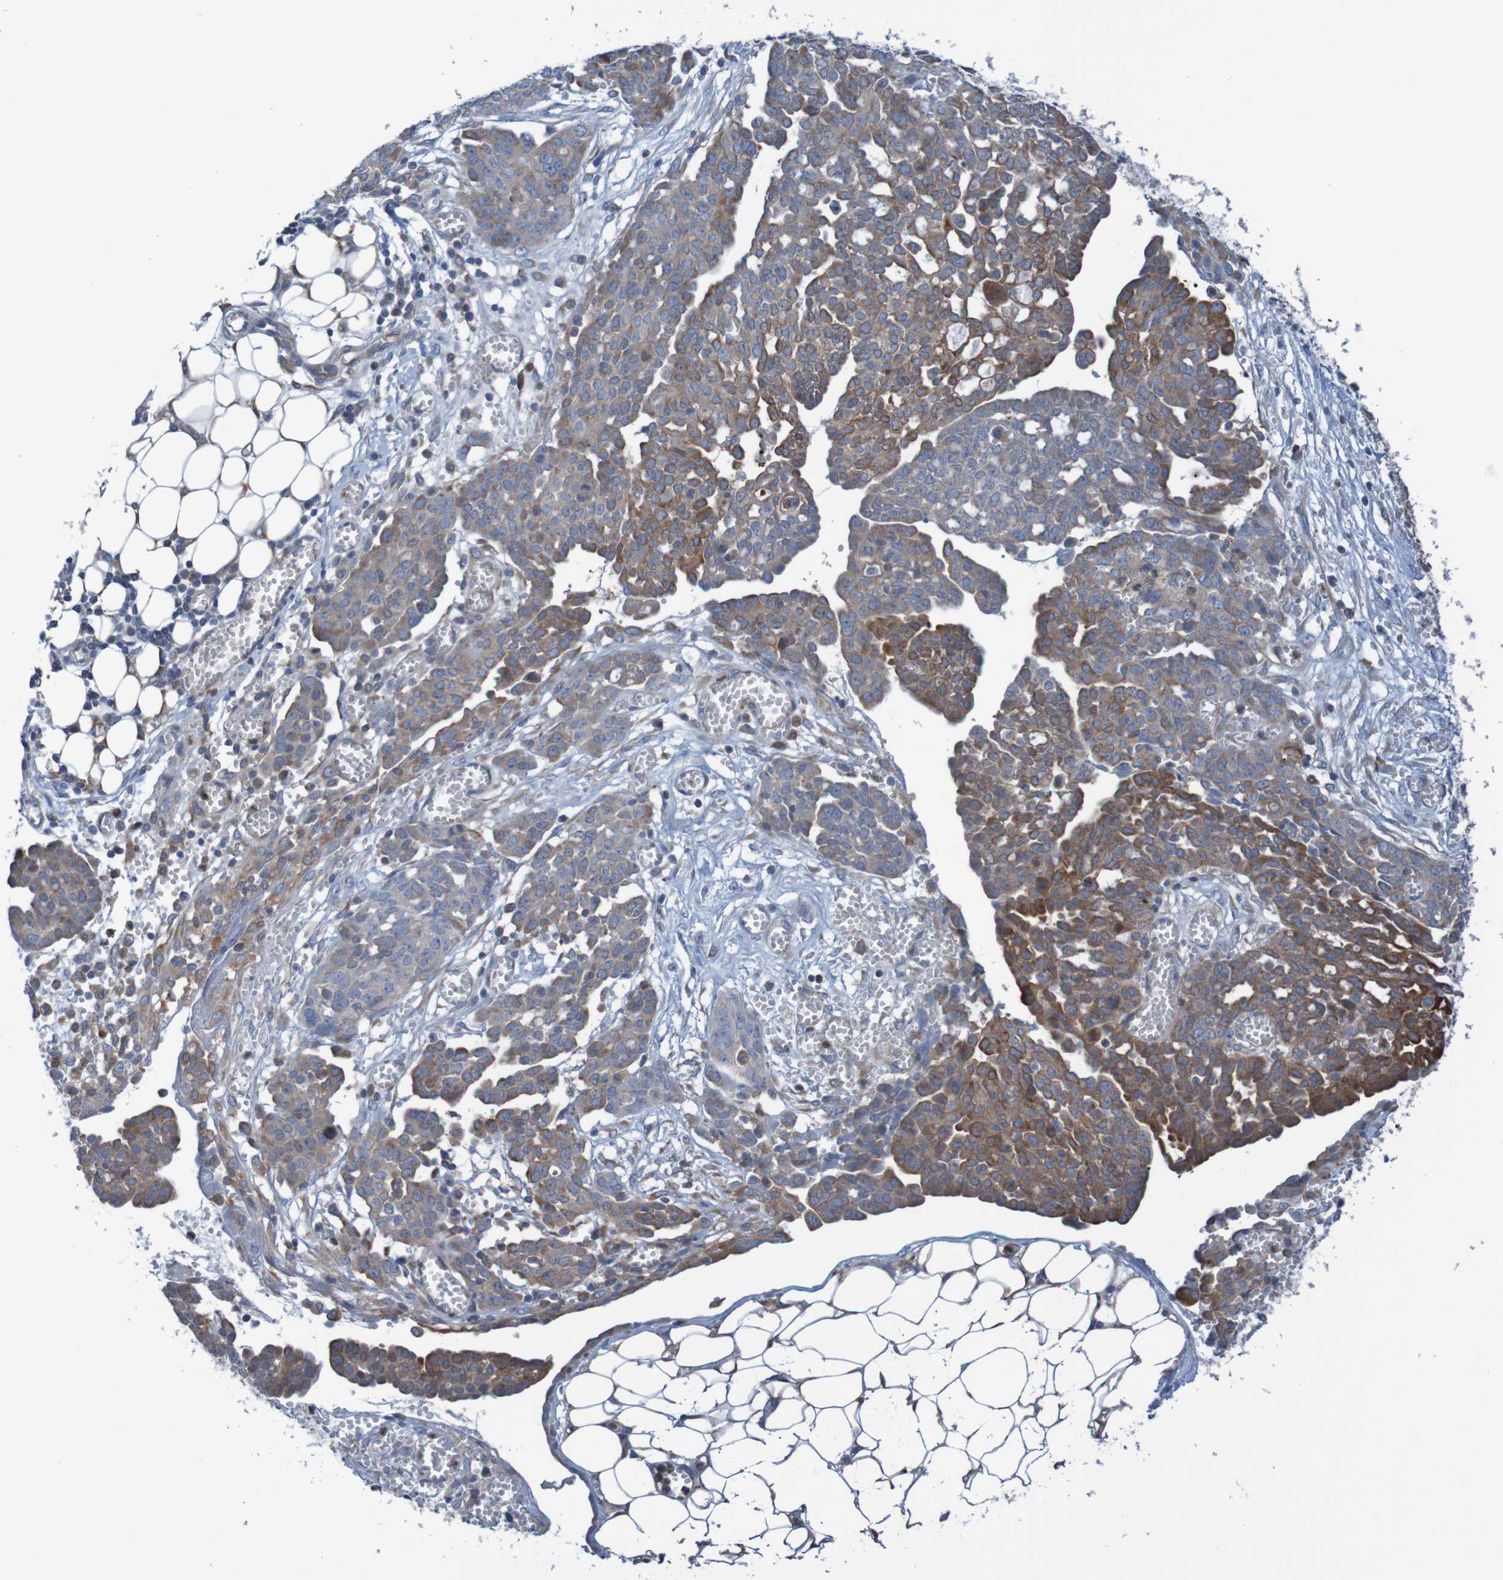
{"staining": {"intensity": "moderate", "quantity": "25%-75%", "location": "cytoplasmic/membranous"}, "tissue": "ovarian cancer", "cell_type": "Tumor cells", "image_type": "cancer", "snomed": [{"axis": "morphology", "description": "Cystadenocarcinoma, serous, NOS"}, {"axis": "topography", "description": "Soft tissue"}, {"axis": "topography", "description": "Ovary"}], "caption": "Serous cystadenocarcinoma (ovarian) was stained to show a protein in brown. There is medium levels of moderate cytoplasmic/membranous positivity in about 25%-75% of tumor cells.", "gene": "ANGPT4", "patient": {"sex": "female", "age": 57}}